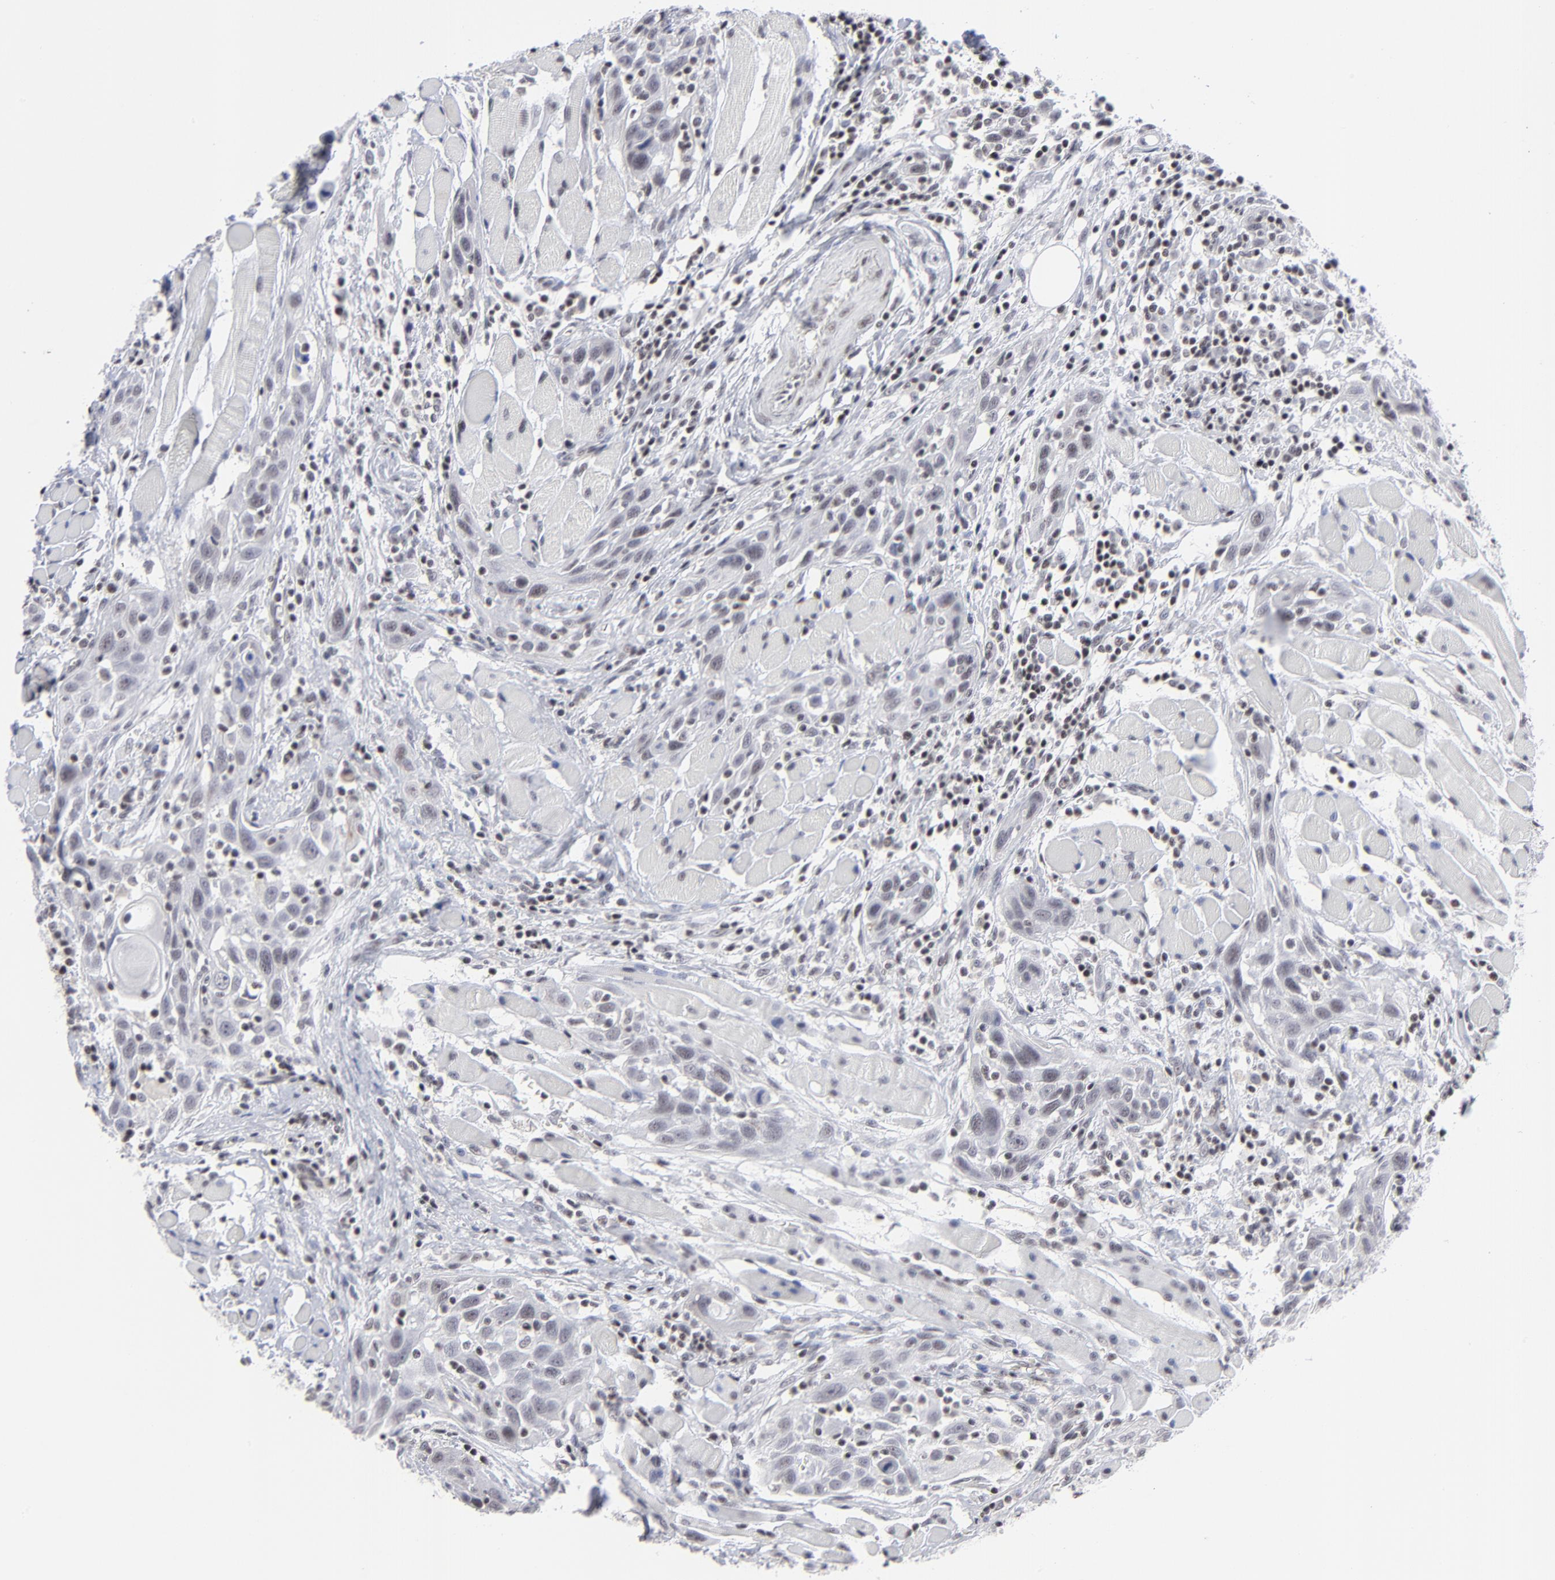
{"staining": {"intensity": "weak", "quantity": "<25%", "location": "nuclear"}, "tissue": "head and neck cancer", "cell_type": "Tumor cells", "image_type": "cancer", "snomed": [{"axis": "morphology", "description": "Squamous cell carcinoma, NOS"}, {"axis": "topography", "description": "Oral tissue"}, {"axis": "topography", "description": "Head-Neck"}], "caption": "Head and neck cancer (squamous cell carcinoma) stained for a protein using IHC exhibits no staining tumor cells.", "gene": "SP2", "patient": {"sex": "female", "age": 50}}